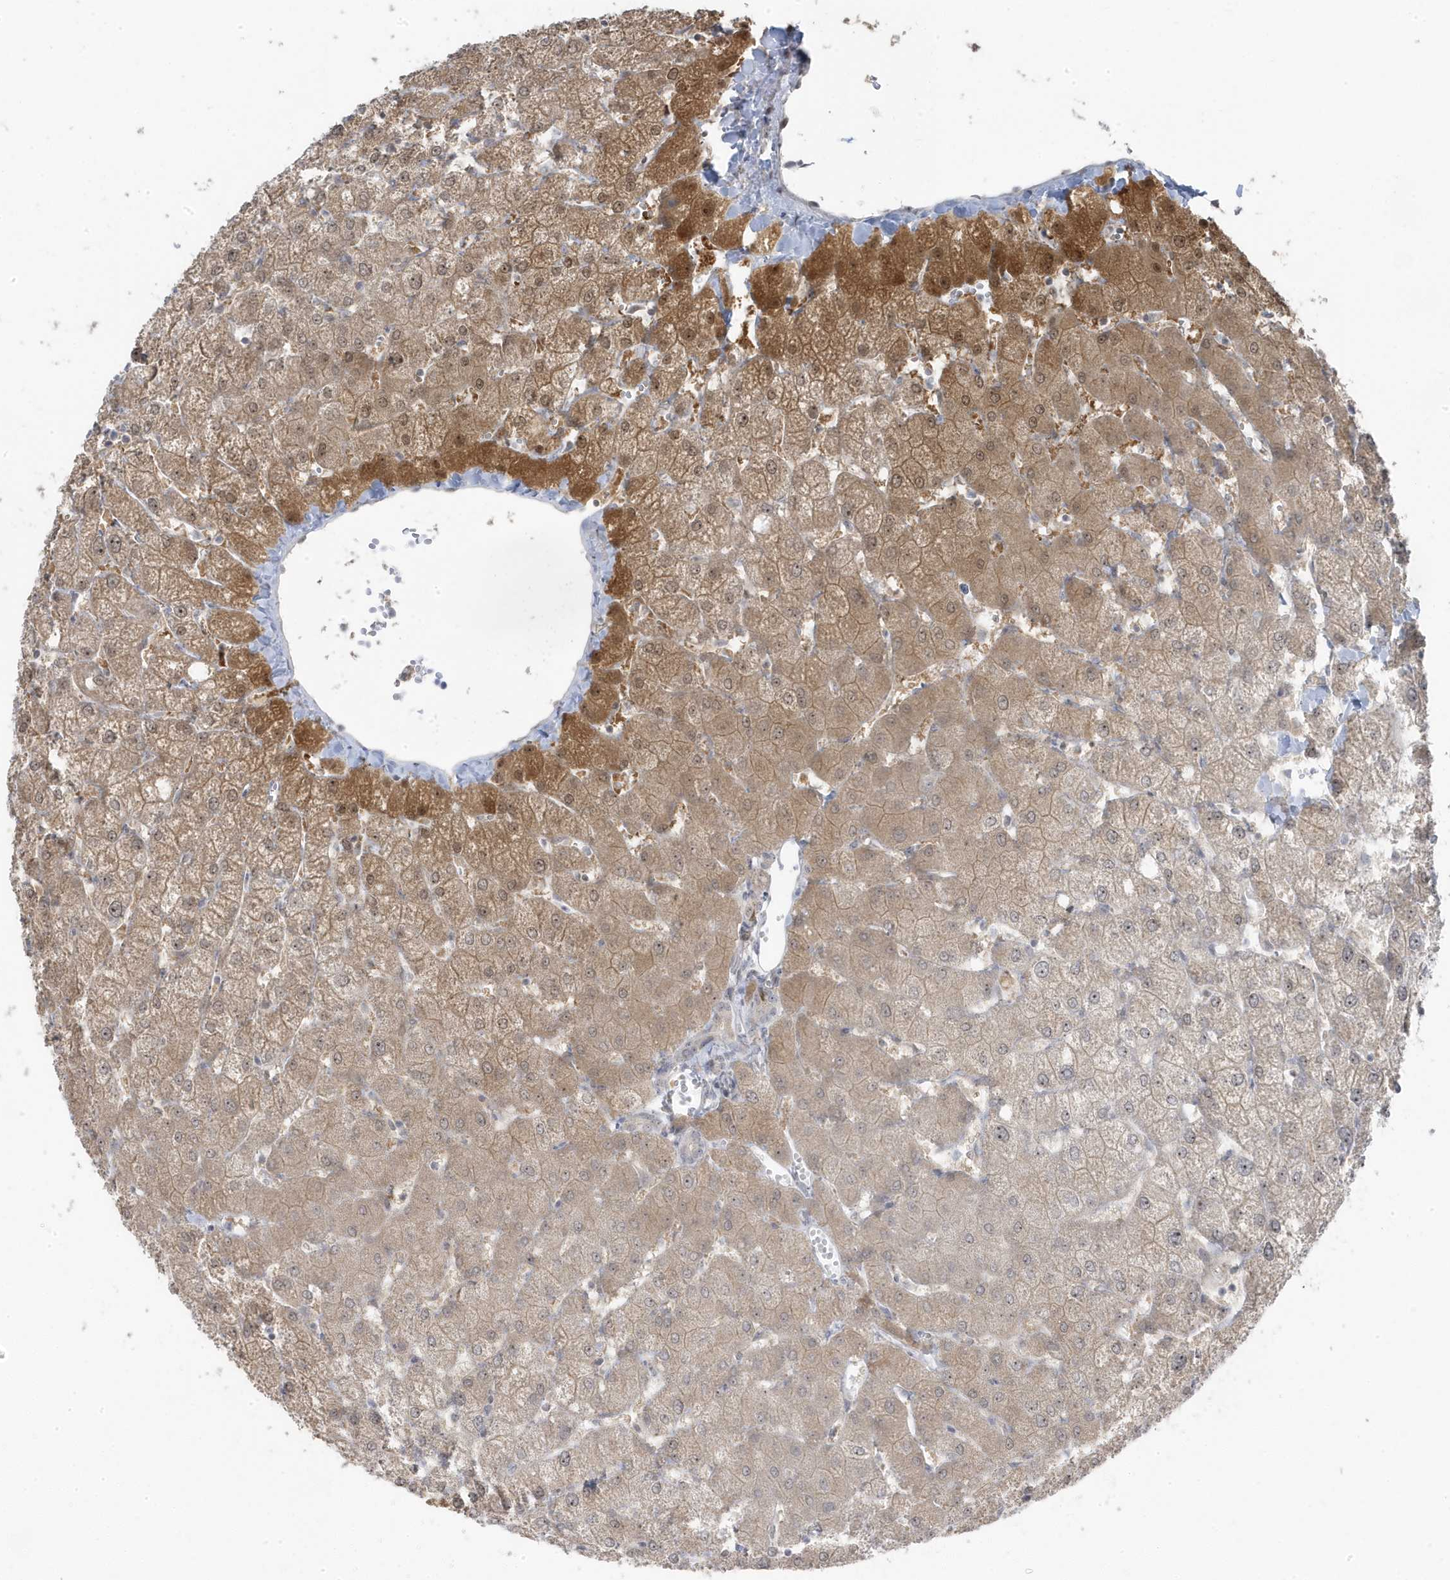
{"staining": {"intensity": "negative", "quantity": "none", "location": "none"}, "tissue": "liver", "cell_type": "Cholangiocytes", "image_type": "normal", "snomed": [{"axis": "morphology", "description": "Normal tissue, NOS"}, {"axis": "topography", "description": "Liver"}], "caption": "Immunohistochemistry of normal human liver exhibits no expression in cholangiocytes.", "gene": "TSEN15", "patient": {"sex": "female", "age": 54}}